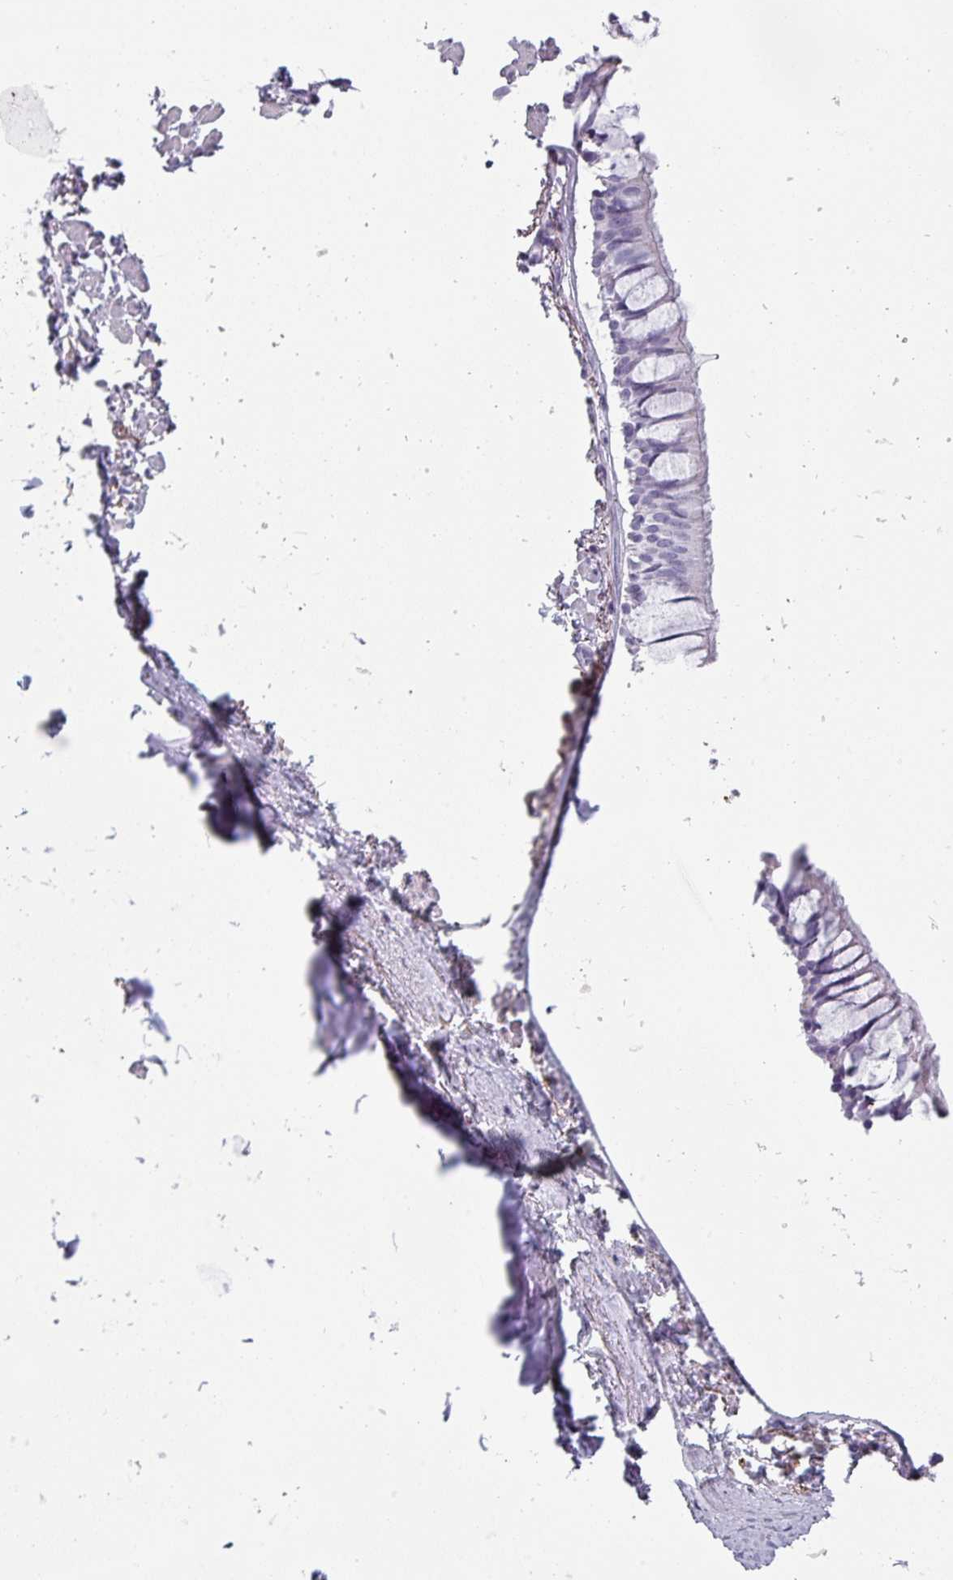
{"staining": {"intensity": "negative", "quantity": "none", "location": "none"}, "tissue": "bronchus", "cell_type": "Respiratory epithelial cells", "image_type": "normal", "snomed": [{"axis": "morphology", "description": "Normal tissue, NOS"}, {"axis": "topography", "description": "Bronchus"}], "caption": "IHC photomicrograph of benign human bronchus stained for a protein (brown), which displays no staining in respiratory epithelial cells. (Brightfield microscopy of DAB immunohistochemistry at high magnification).", "gene": "SFTPA1", "patient": {"sex": "male", "age": 70}}